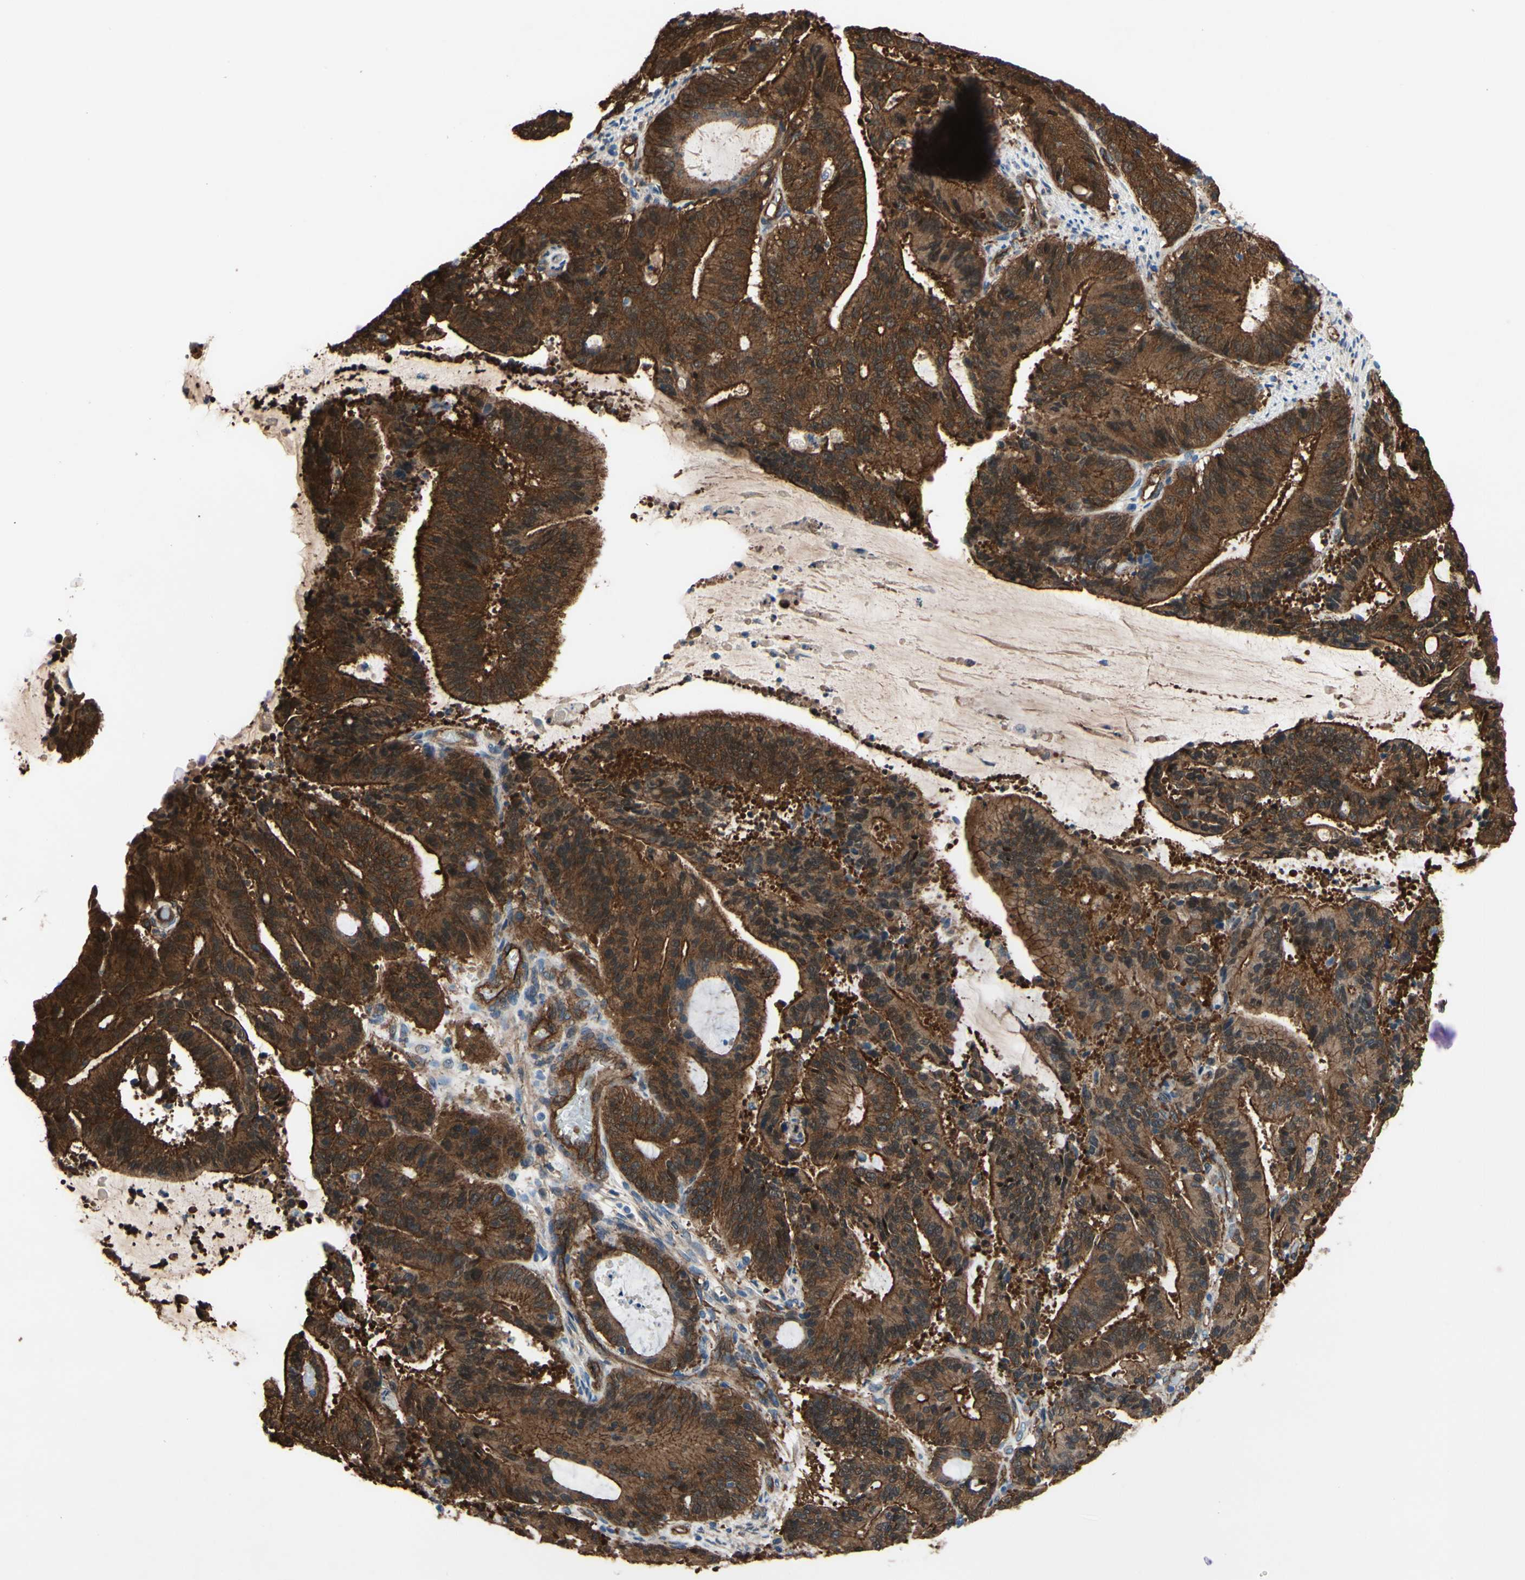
{"staining": {"intensity": "strong", "quantity": ">75%", "location": "cytoplasmic/membranous"}, "tissue": "liver cancer", "cell_type": "Tumor cells", "image_type": "cancer", "snomed": [{"axis": "morphology", "description": "Cholangiocarcinoma"}, {"axis": "topography", "description": "Liver"}], "caption": "IHC image of neoplastic tissue: cholangiocarcinoma (liver) stained using immunohistochemistry reveals high levels of strong protein expression localized specifically in the cytoplasmic/membranous of tumor cells, appearing as a cytoplasmic/membranous brown color.", "gene": "CTTNBP2", "patient": {"sex": "female", "age": 73}}